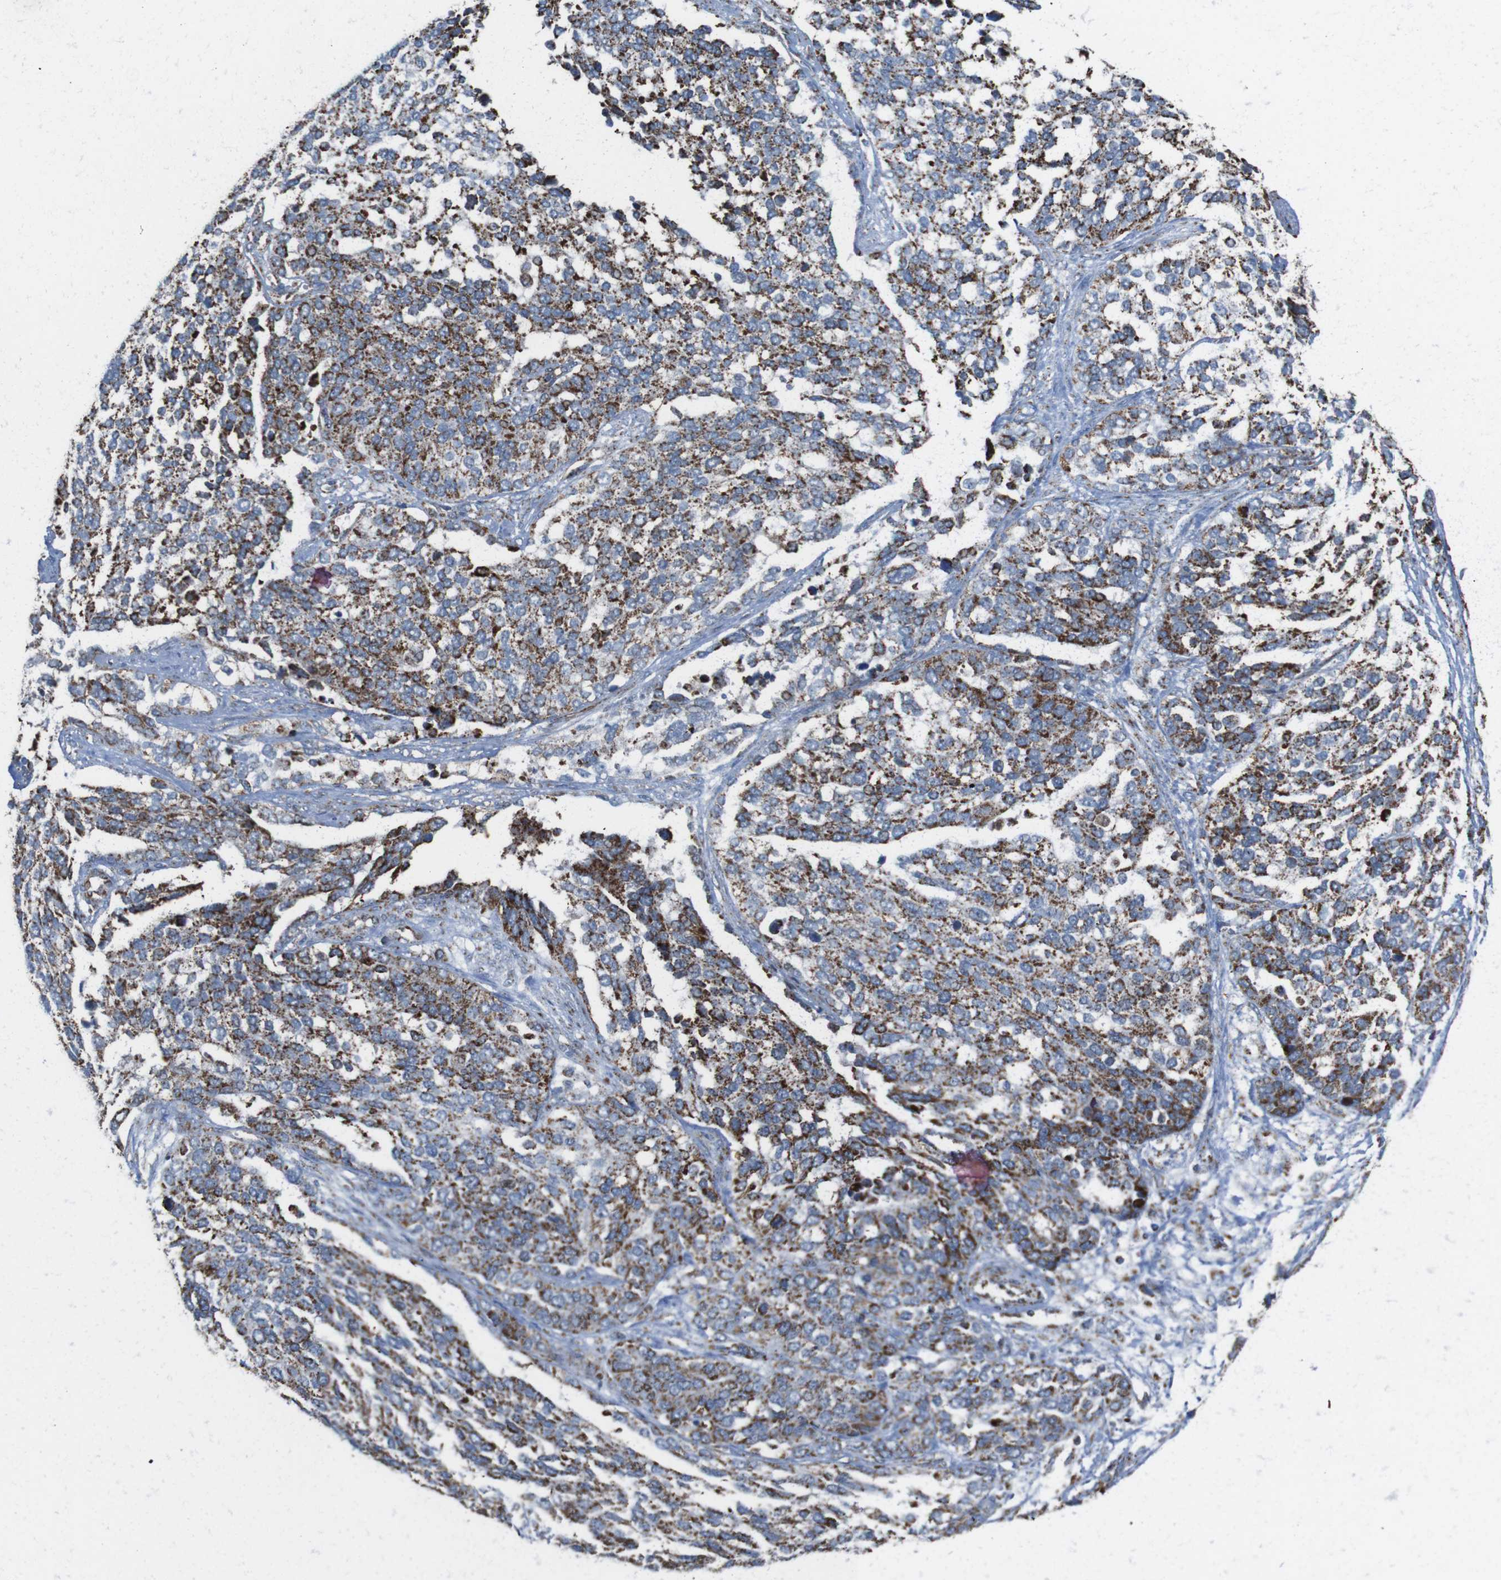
{"staining": {"intensity": "strong", "quantity": "25%-75%", "location": "cytoplasmic/membranous"}, "tissue": "ovarian cancer", "cell_type": "Tumor cells", "image_type": "cancer", "snomed": [{"axis": "morphology", "description": "Cystadenocarcinoma, serous, NOS"}, {"axis": "topography", "description": "Ovary"}], "caption": "Human serous cystadenocarcinoma (ovarian) stained with a protein marker shows strong staining in tumor cells.", "gene": "HK1", "patient": {"sex": "female", "age": 44}}